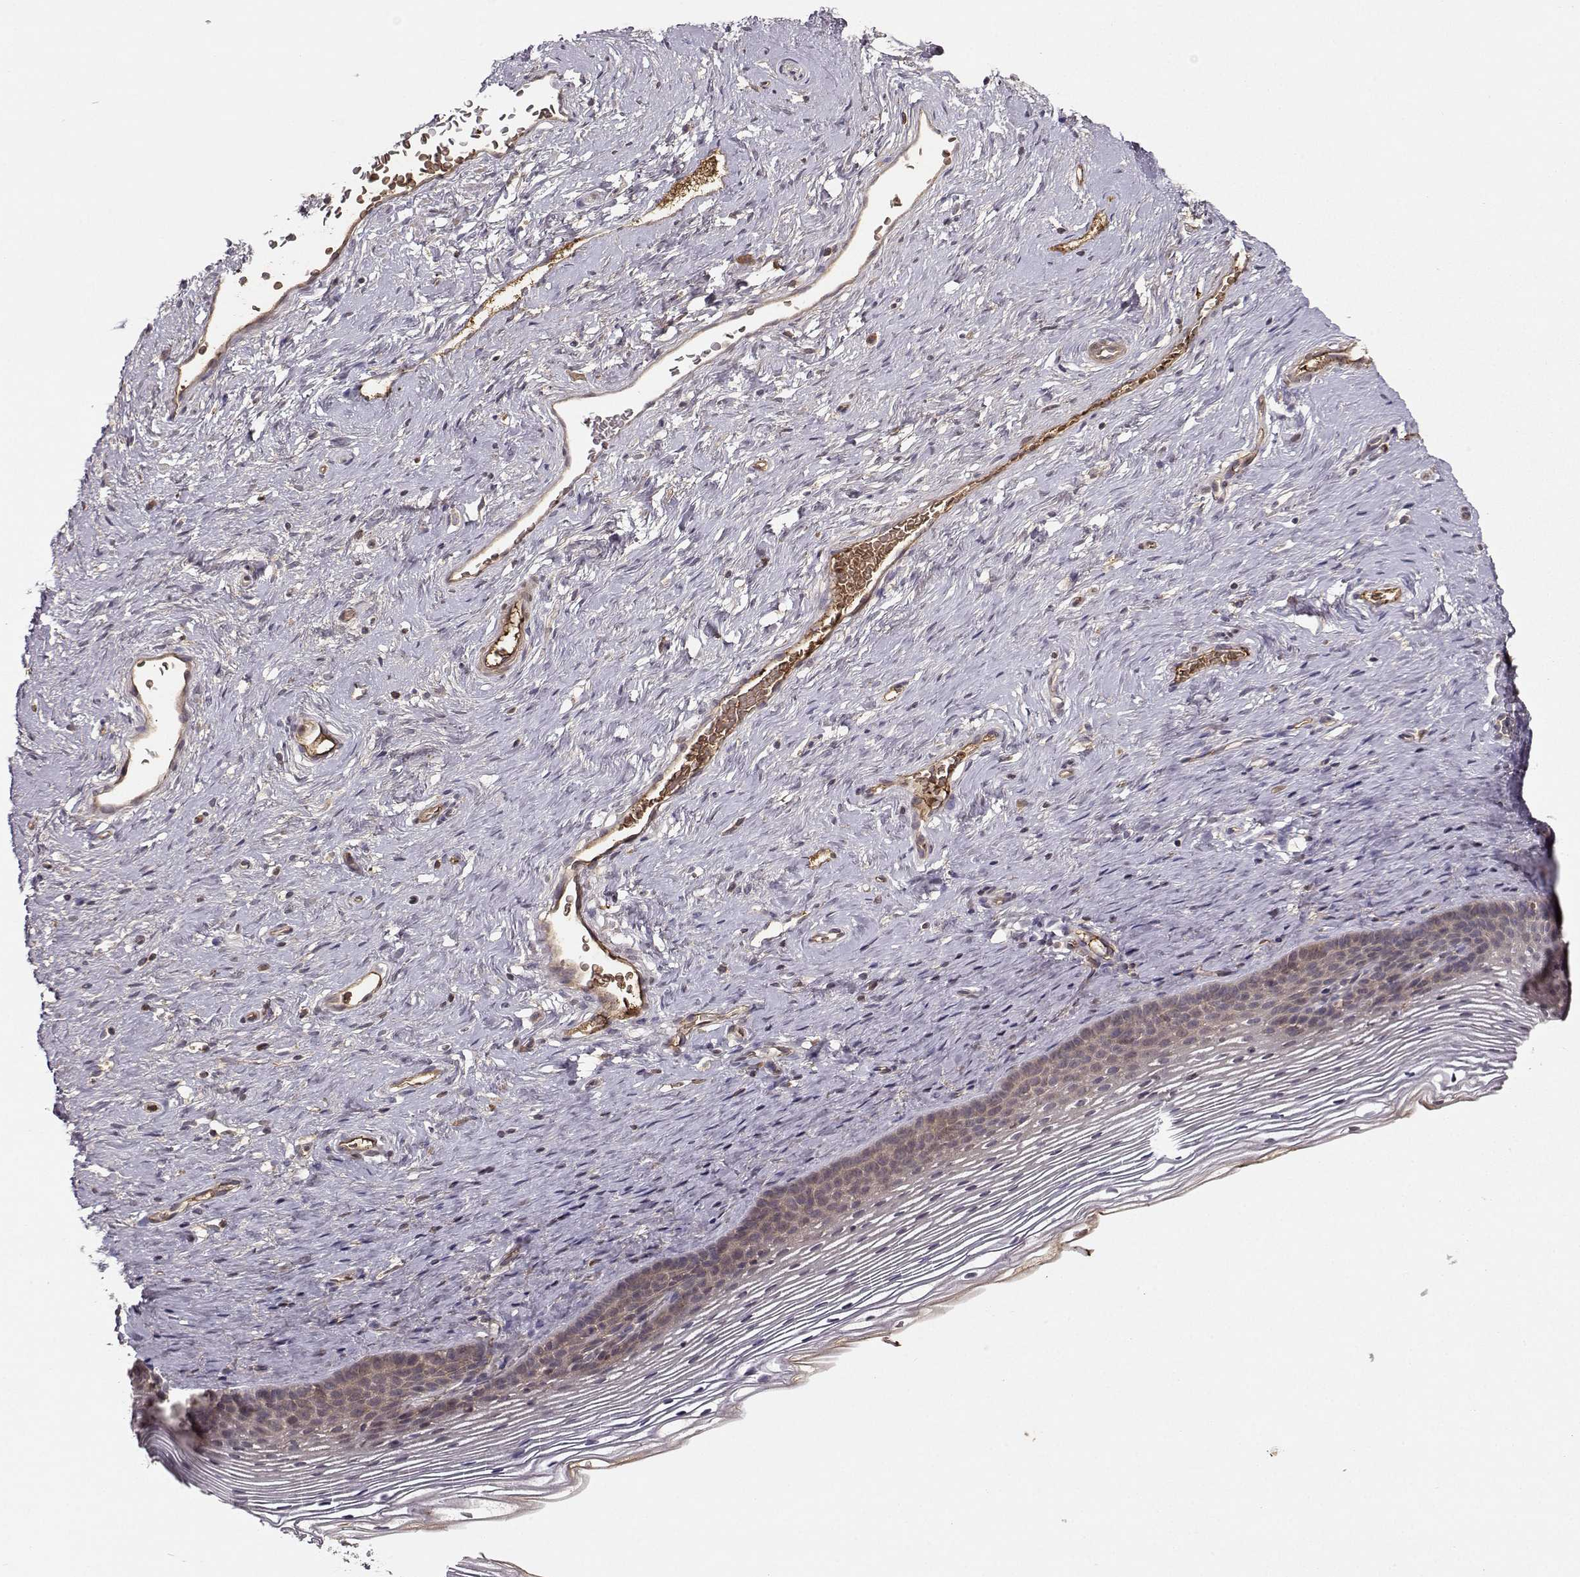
{"staining": {"intensity": "negative", "quantity": "none", "location": "none"}, "tissue": "cervix", "cell_type": "Glandular cells", "image_type": "normal", "snomed": [{"axis": "morphology", "description": "Normal tissue, NOS"}, {"axis": "topography", "description": "Cervix"}], "caption": "Benign cervix was stained to show a protein in brown. There is no significant positivity in glandular cells. (Stains: DAB (3,3'-diaminobenzidine) IHC with hematoxylin counter stain, Microscopy: brightfield microscopy at high magnification).", "gene": "WNT6", "patient": {"sex": "female", "age": 39}}